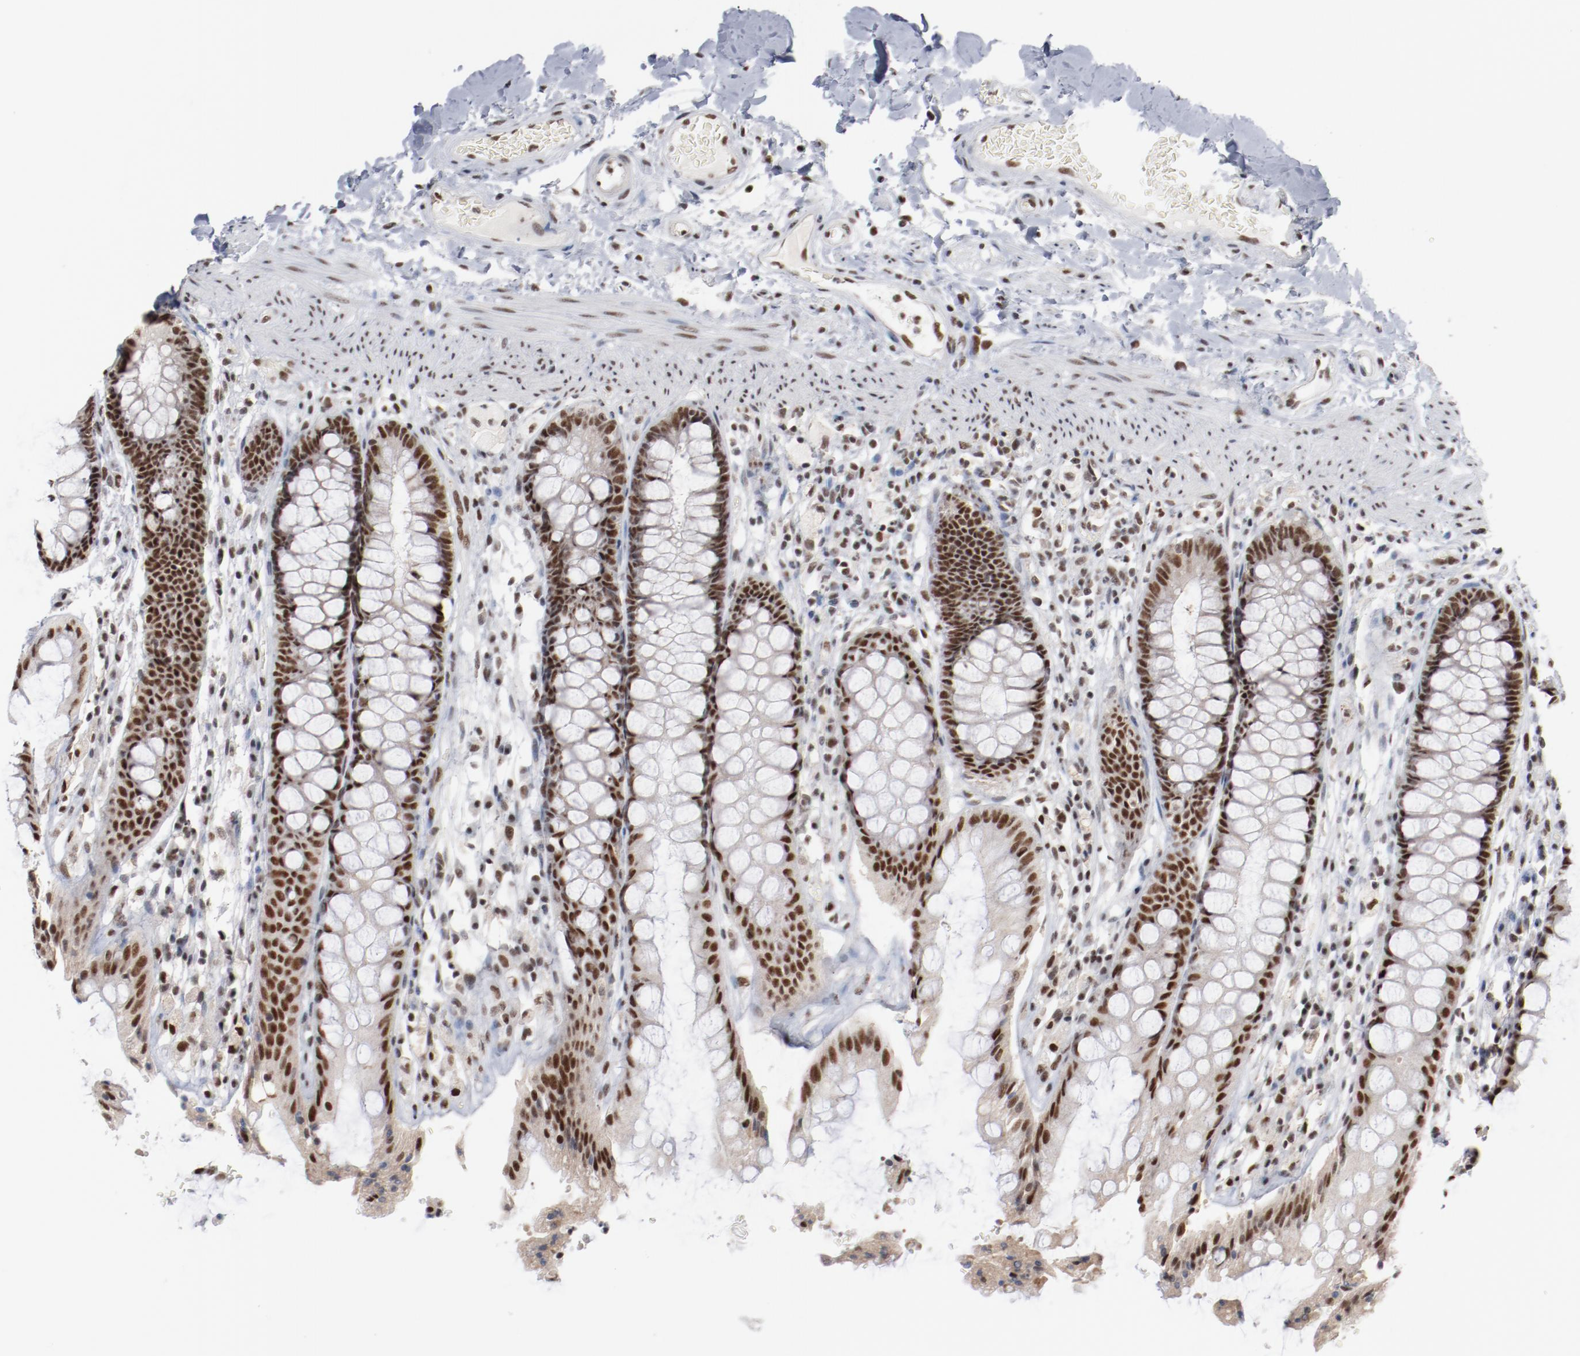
{"staining": {"intensity": "strong", "quantity": ">75%", "location": "cytoplasmic/membranous,nuclear"}, "tissue": "rectum", "cell_type": "Glandular cells", "image_type": "normal", "snomed": [{"axis": "morphology", "description": "Normal tissue, NOS"}, {"axis": "topography", "description": "Rectum"}], "caption": "Normal rectum exhibits strong cytoplasmic/membranous,nuclear positivity in approximately >75% of glandular cells The protein of interest is stained brown, and the nuclei are stained in blue (DAB (3,3'-diaminobenzidine) IHC with brightfield microscopy, high magnification)..", "gene": "BUB3", "patient": {"sex": "female", "age": 46}}